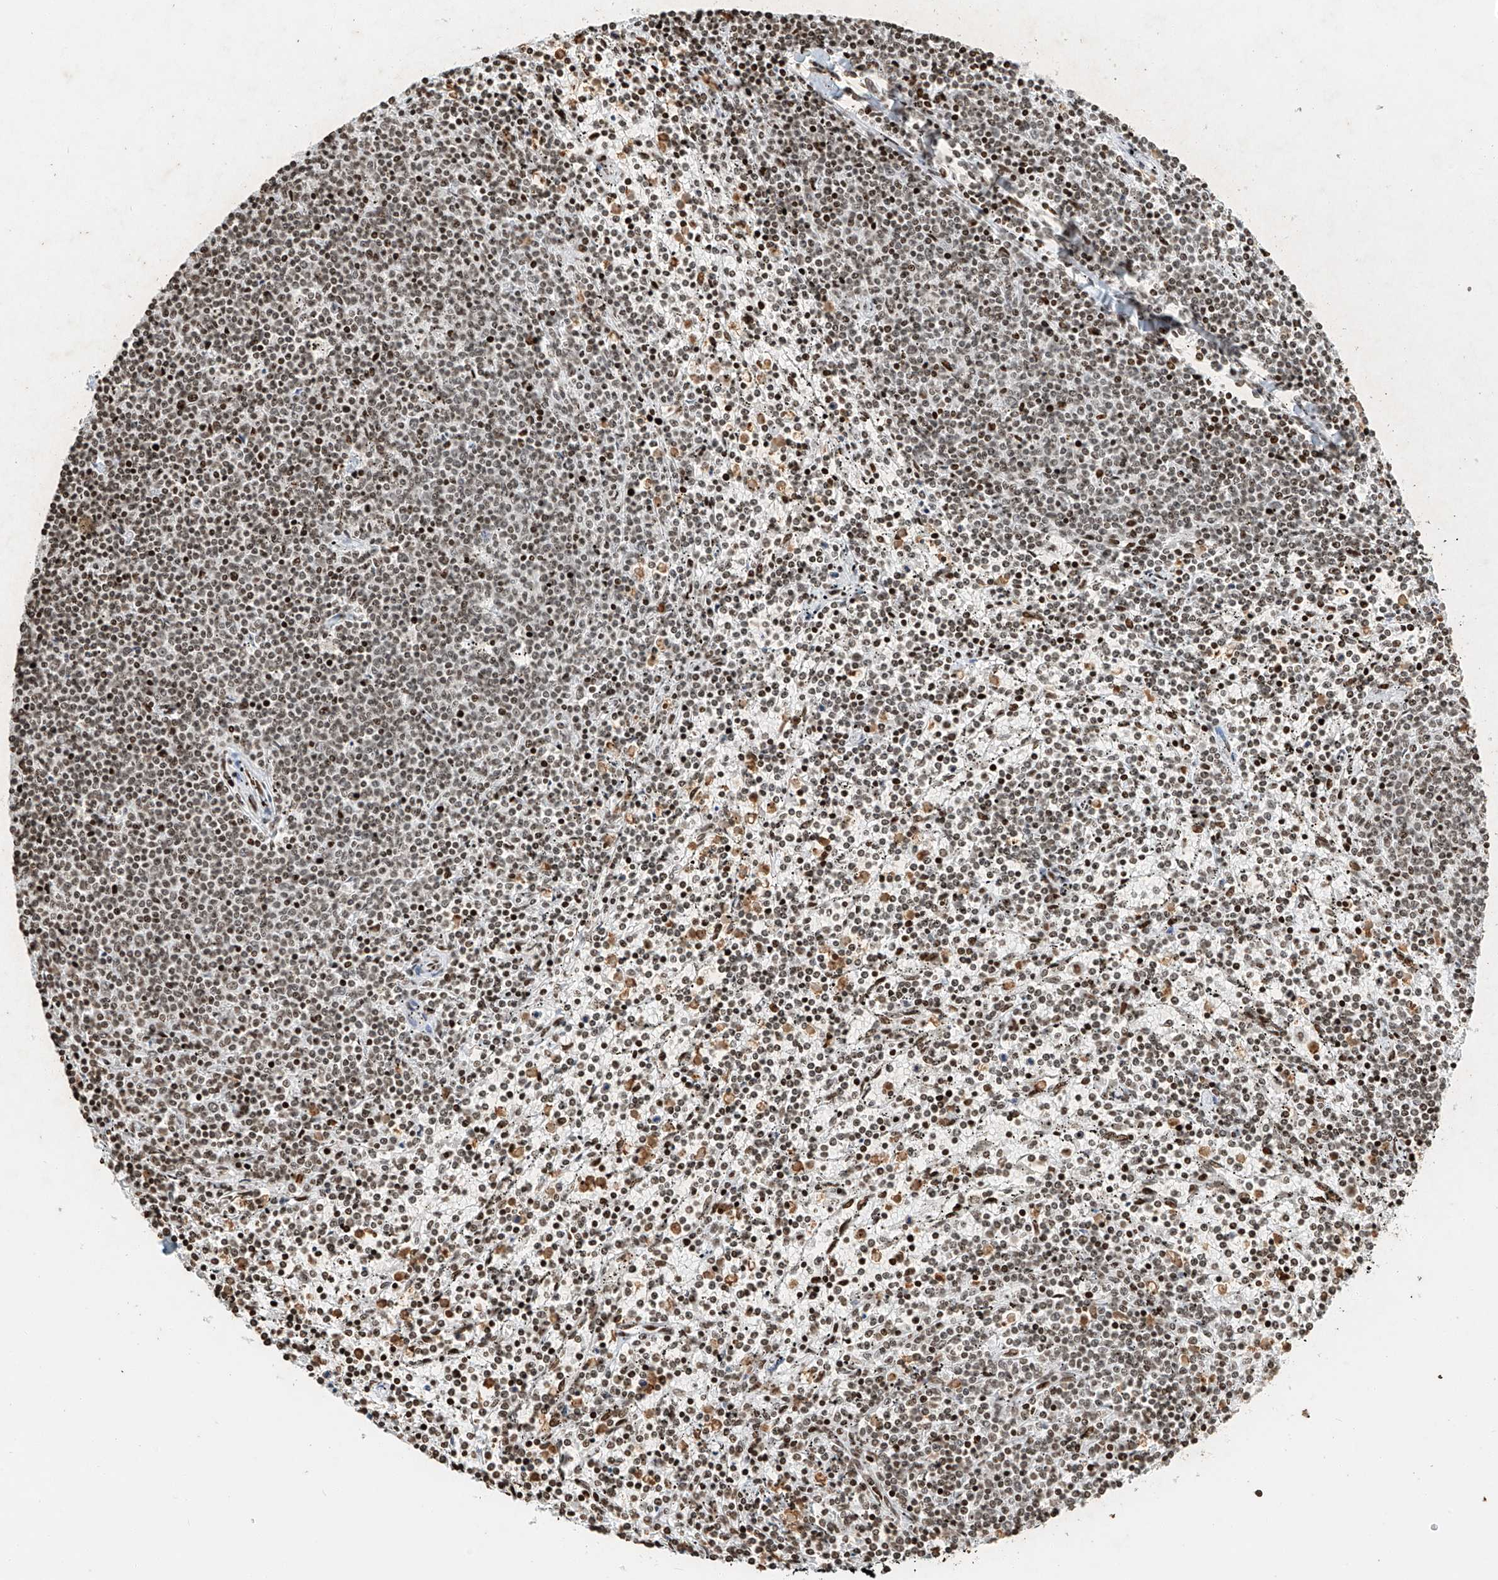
{"staining": {"intensity": "moderate", "quantity": ">75%", "location": "nuclear"}, "tissue": "lymphoma", "cell_type": "Tumor cells", "image_type": "cancer", "snomed": [{"axis": "morphology", "description": "Malignant lymphoma, non-Hodgkin's type, Low grade"}, {"axis": "topography", "description": "Spleen"}], "caption": "Protein staining demonstrates moderate nuclear expression in approximately >75% of tumor cells in lymphoma. (DAB (3,3'-diaminobenzidine) = brown stain, brightfield microscopy at high magnification).", "gene": "C17orf58", "patient": {"sex": "female", "age": 50}}